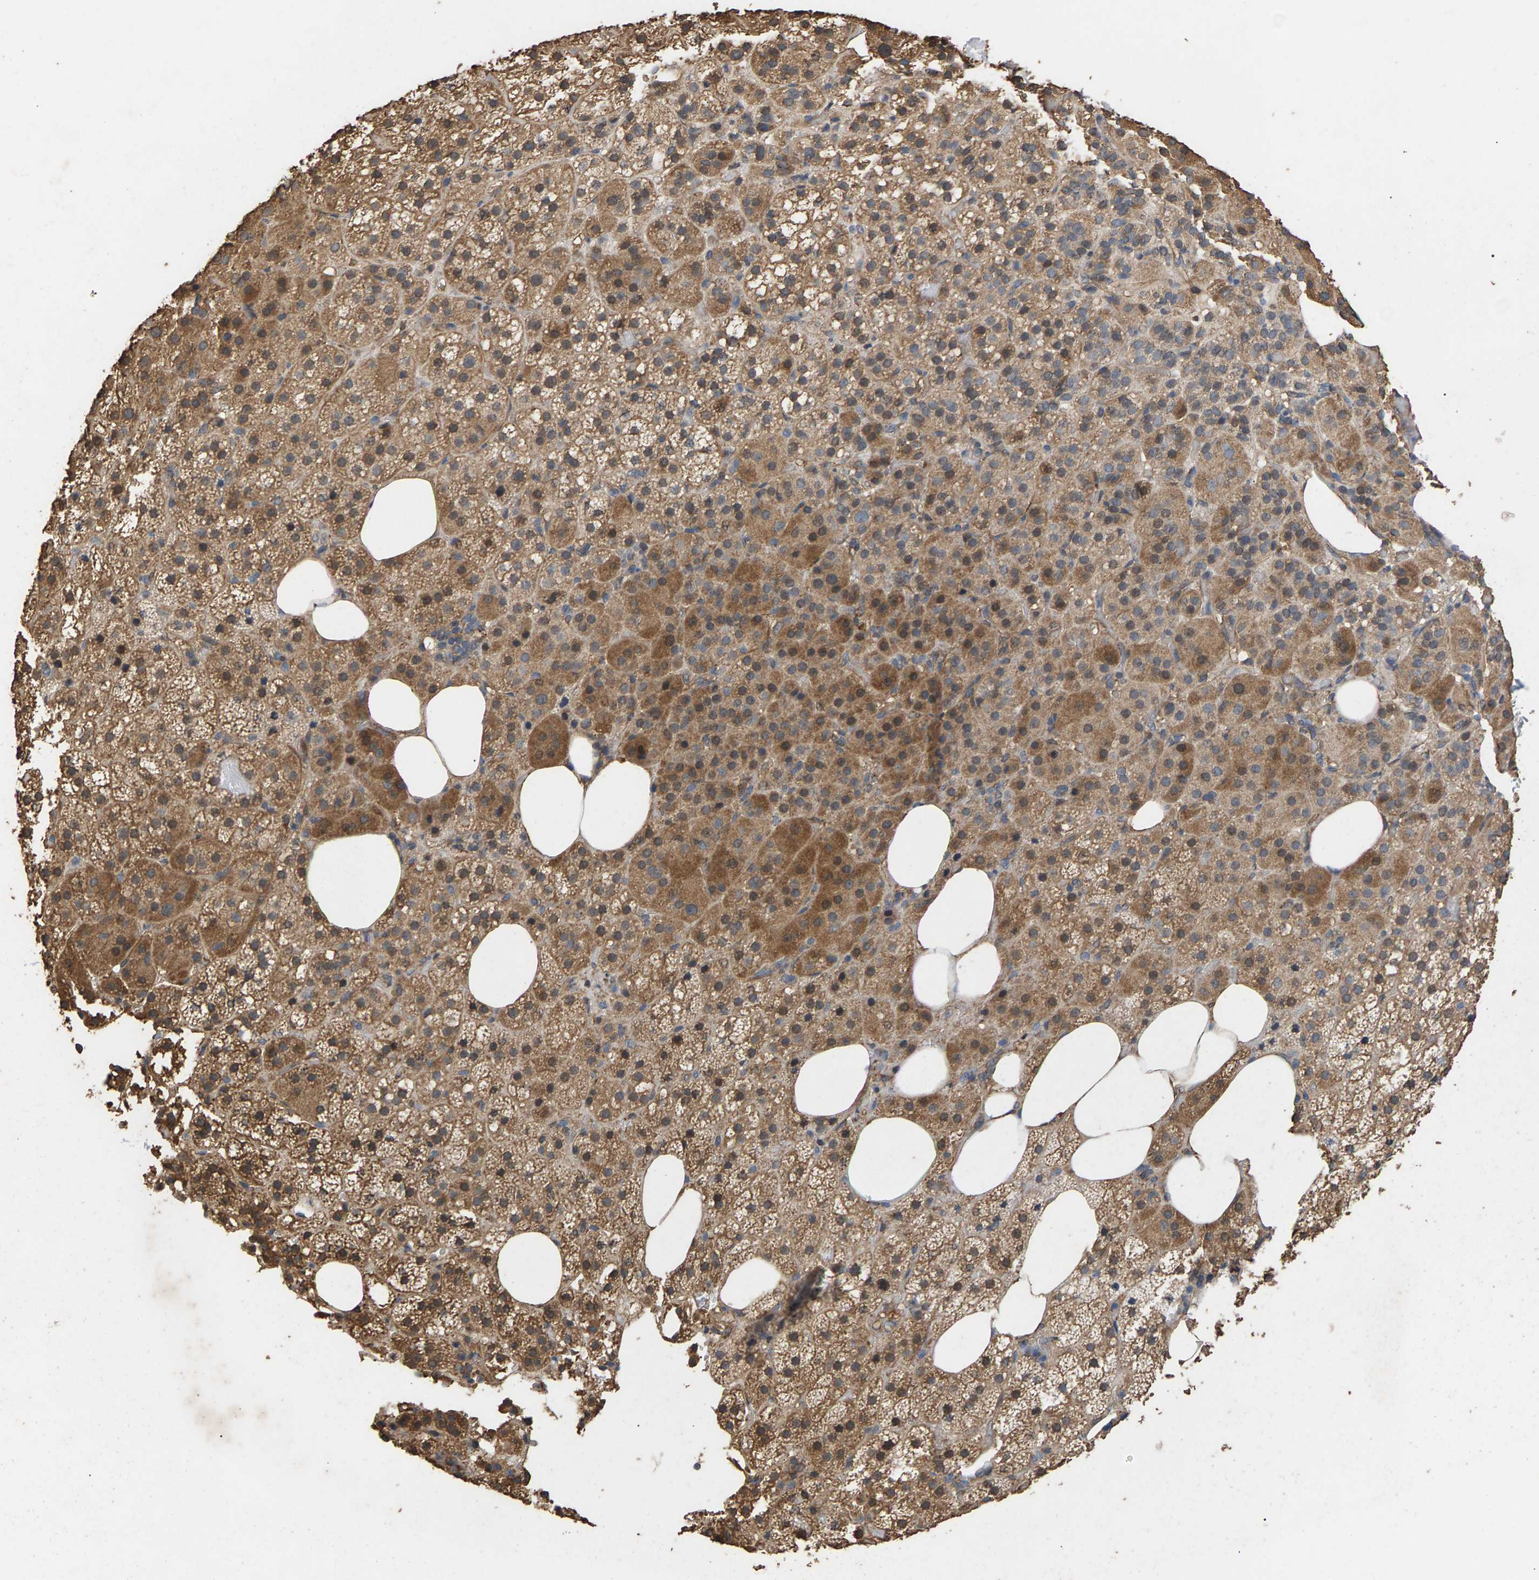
{"staining": {"intensity": "moderate", "quantity": ">75%", "location": "cytoplasmic/membranous"}, "tissue": "adrenal gland", "cell_type": "Glandular cells", "image_type": "normal", "snomed": [{"axis": "morphology", "description": "Normal tissue, NOS"}, {"axis": "topography", "description": "Adrenal gland"}], "caption": "Immunohistochemistry of normal adrenal gland exhibits medium levels of moderate cytoplasmic/membranous expression in approximately >75% of glandular cells.", "gene": "HTRA3", "patient": {"sex": "female", "age": 59}}